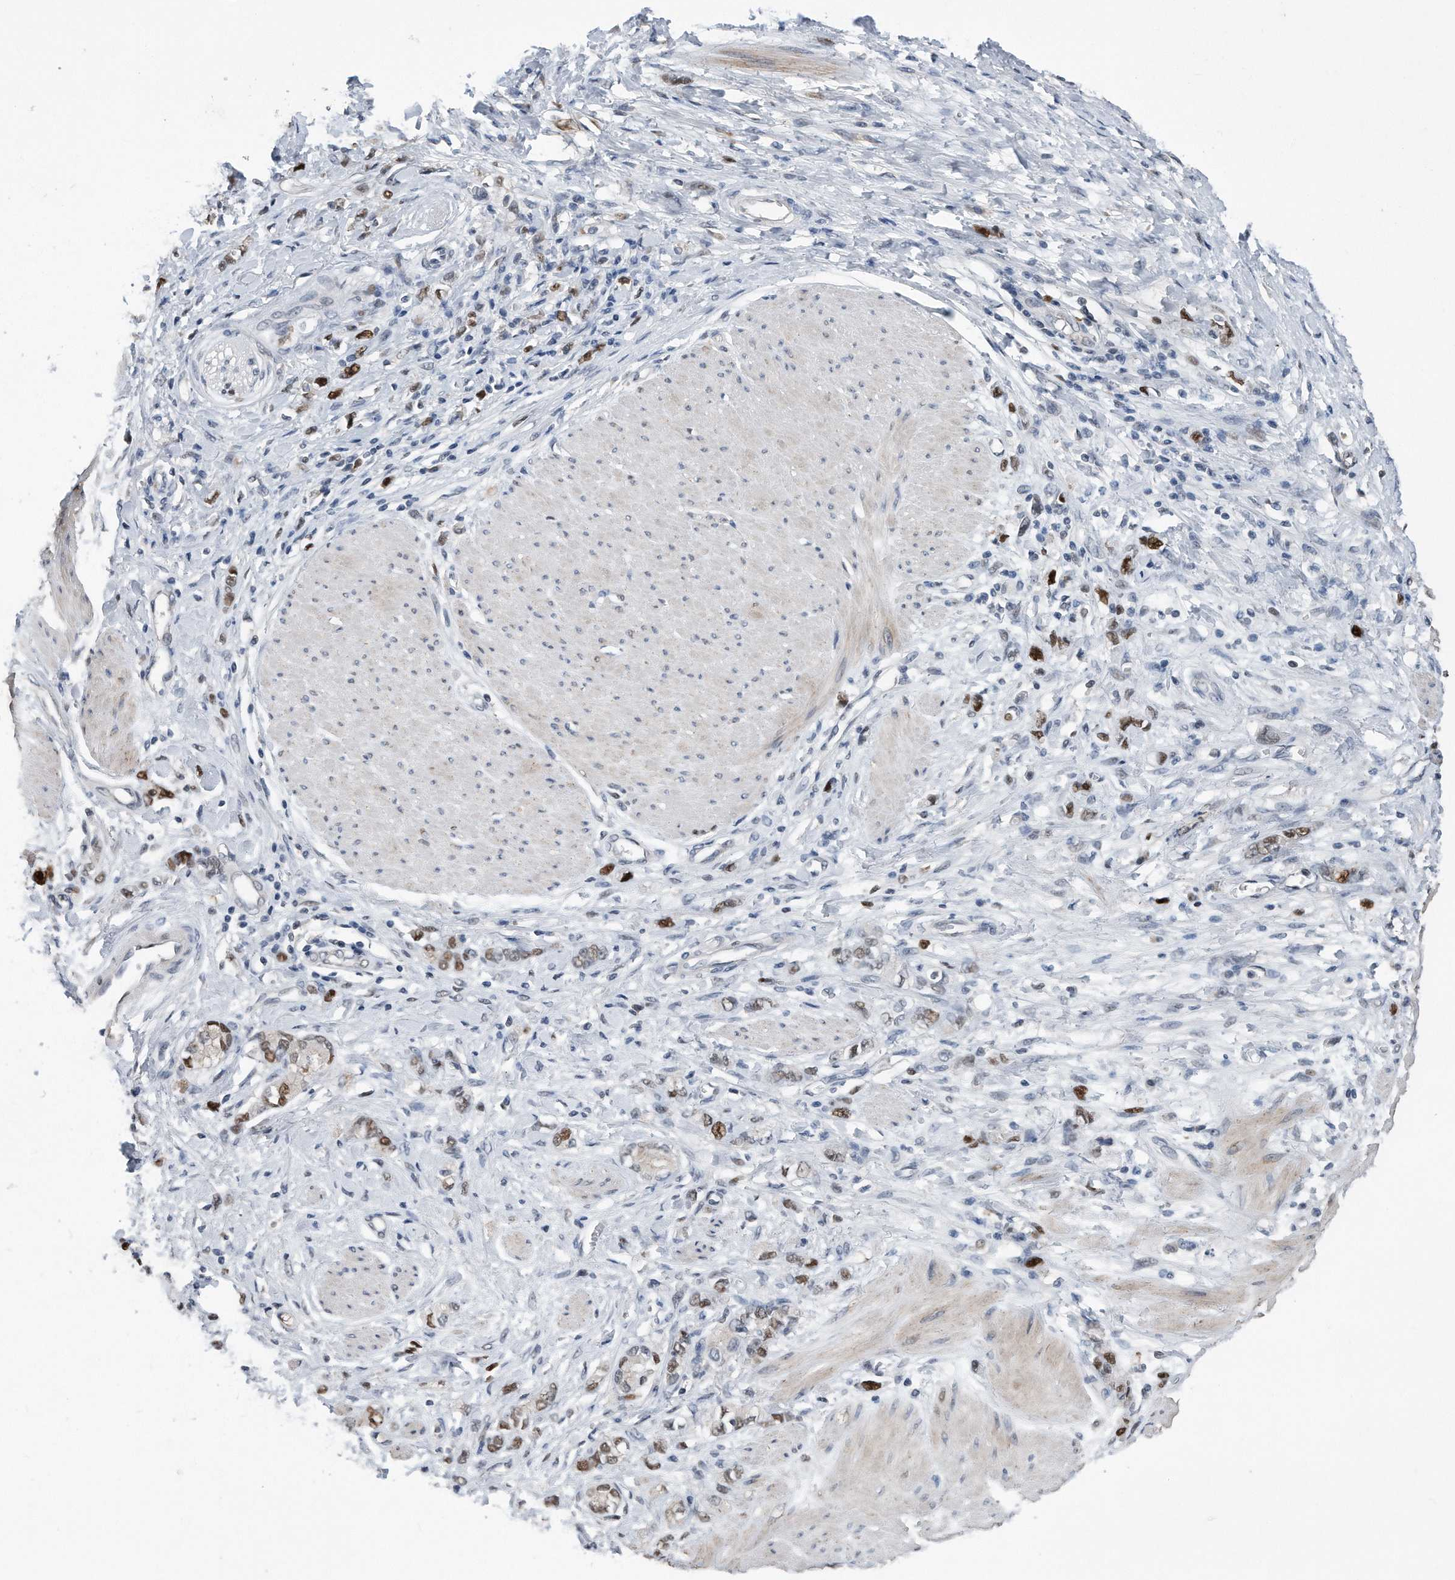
{"staining": {"intensity": "strong", "quantity": "<25%", "location": "nuclear"}, "tissue": "stomach cancer", "cell_type": "Tumor cells", "image_type": "cancer", "snomed": [{"axis": "morphology", "description": "Adenocarcinoma, NOS"}, {"axis": "topography", "description": "Stomach"}], "caption": "The micrograph exhibits immunohistochemical staining of adenocarcinoma (stomach). There is strong nuclear positivity is seen in about <25% of tumor cells.", "gene": "PCNA", "patient": {"sex": "female", "age": 76}}